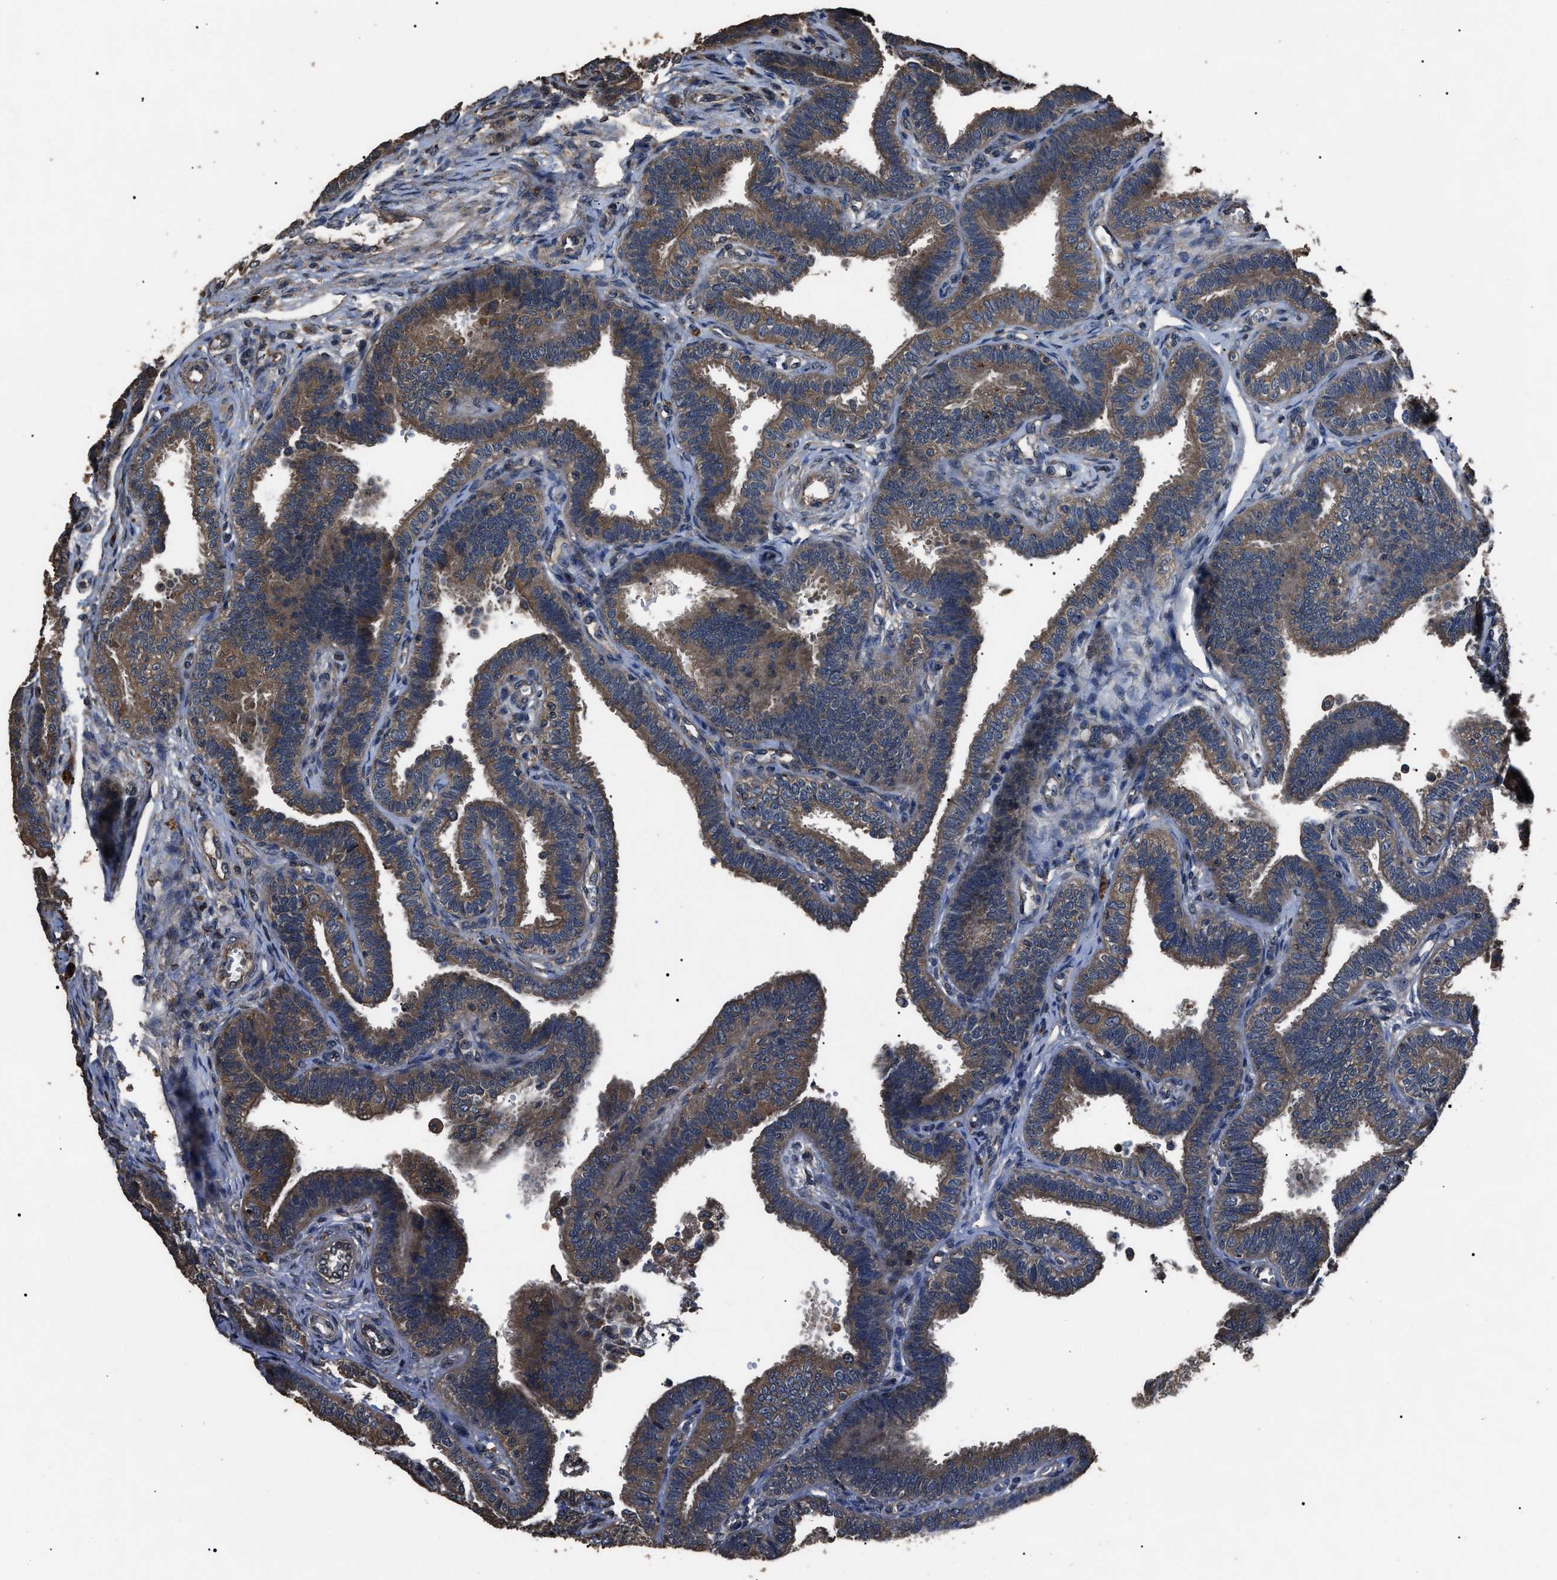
{"staining": {"intensity": "moderate", "quantity": ">75%", "location": "cytoplasmic/membranous"}, "tissue": "fallopian tube", "cell_type": "Glandular cells", "image_type": "normal", "snomed": [{"axis": "morphology", "description": "Normal tissue, NOS"}, {"axis": "topography", "description": "Fallopian tube"}, {"axis": "topography", "description": "Placenta"}], "caption": "IHC image of unremarkable fallopian tube: fallopian tube stained using immunohistochemistry (IHC) exhibits medium levels of moderate protein expression localized specifically in the cytoplasmic/membranous of glandular cells, appearing as a cytoplasmic/membranous brown color.", "gene": "RNF216", "patient": {"sex": "female", "age": 34}}